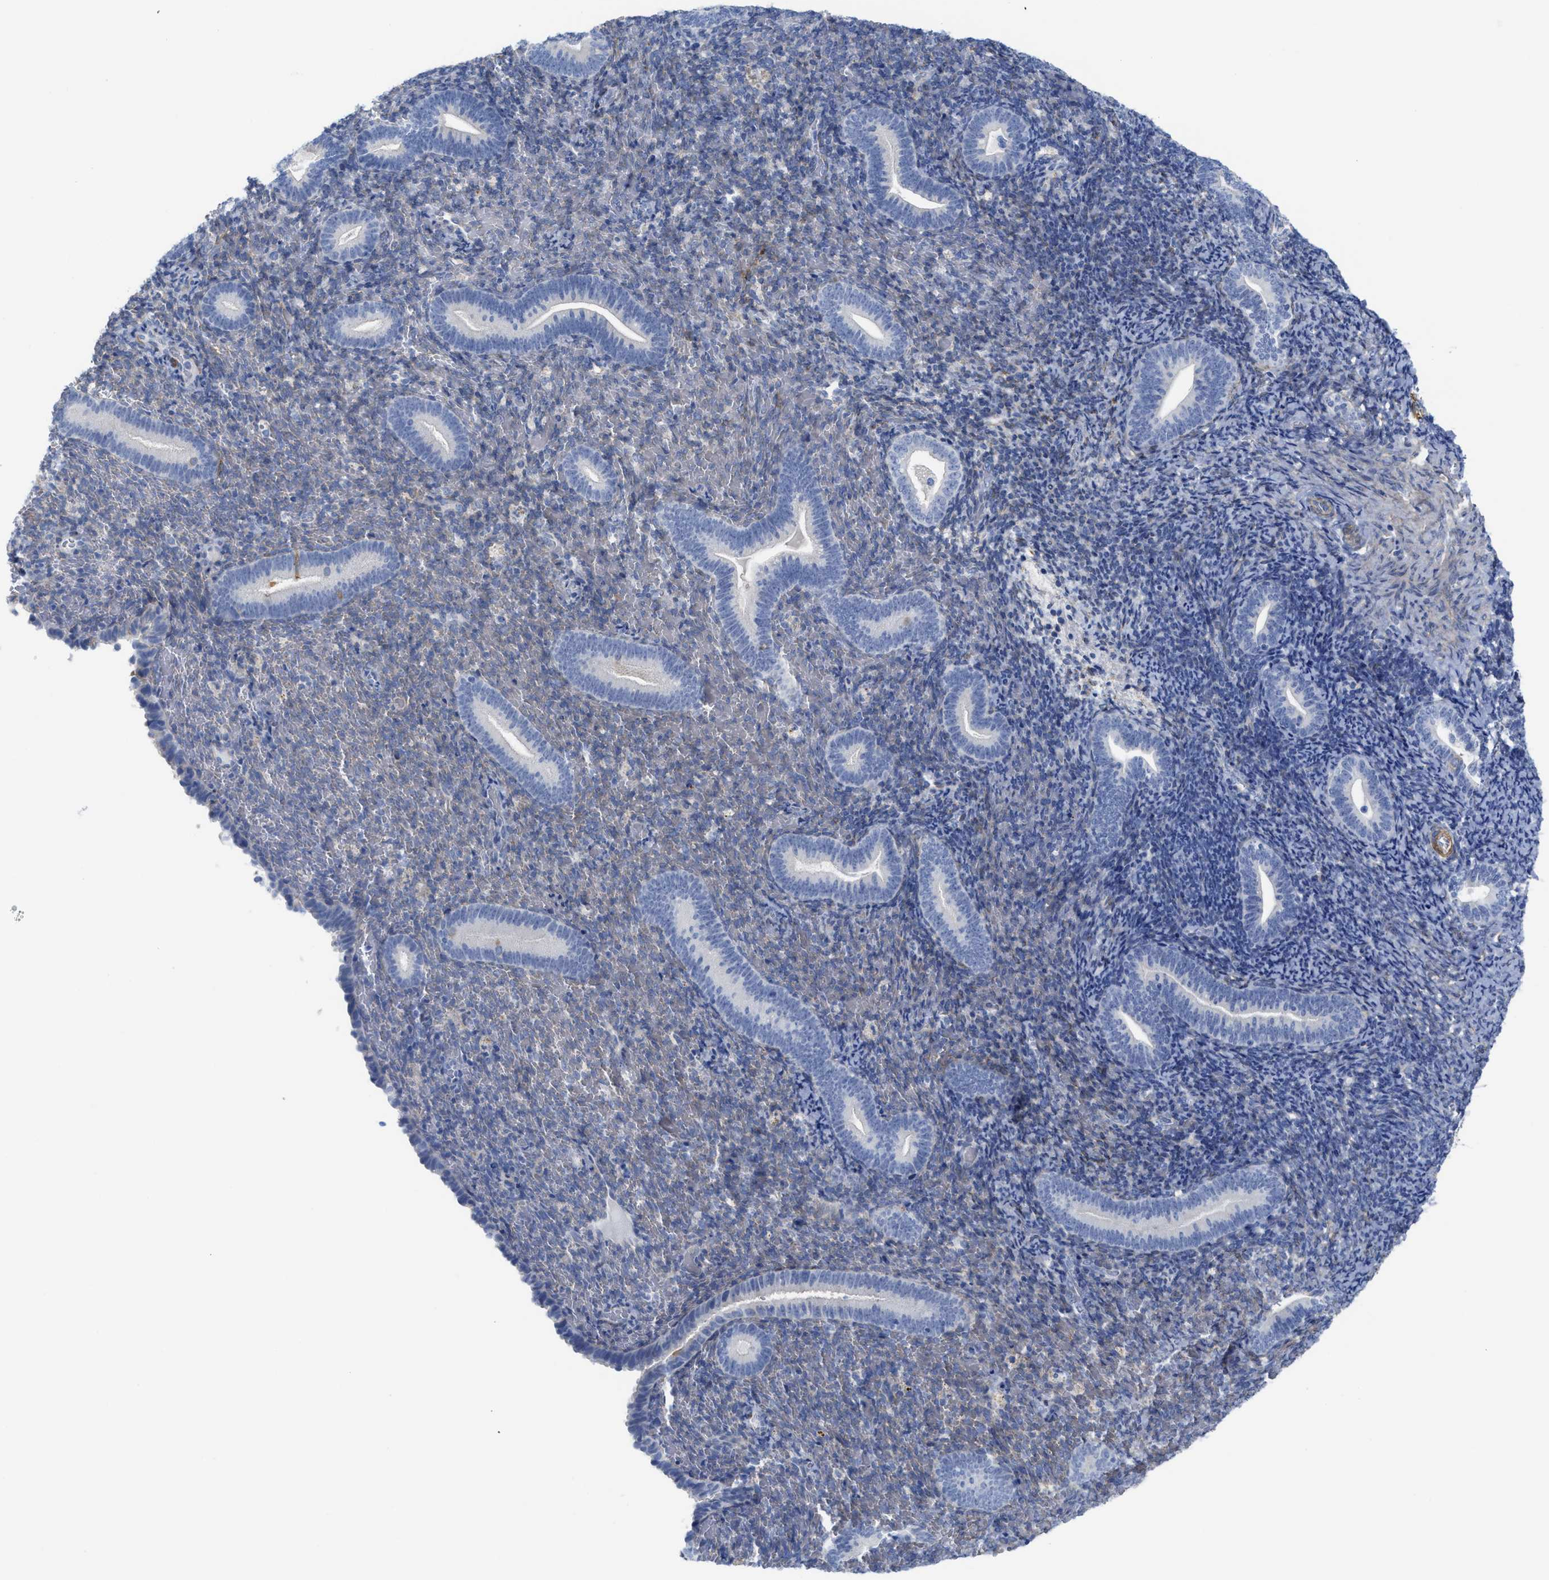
{"staining": {"intensity": "negative", "quantity": "none", "location": "none"}, "tissue": "endometrium", "cell_type": "Cells in endometrial stroma", "image_type": "normal", "snomed": [{"axis": "morphology", "description": "Normal tissue, NOS"}, {"axis": "topography", "description": "Endometrium"}], "caption": "Photomicrograph shows no protein staining in cells in endometrial stroma of unremarkable endometrium.", "gene": "TUB", "patient": {"sex": "female", "age": 51}}